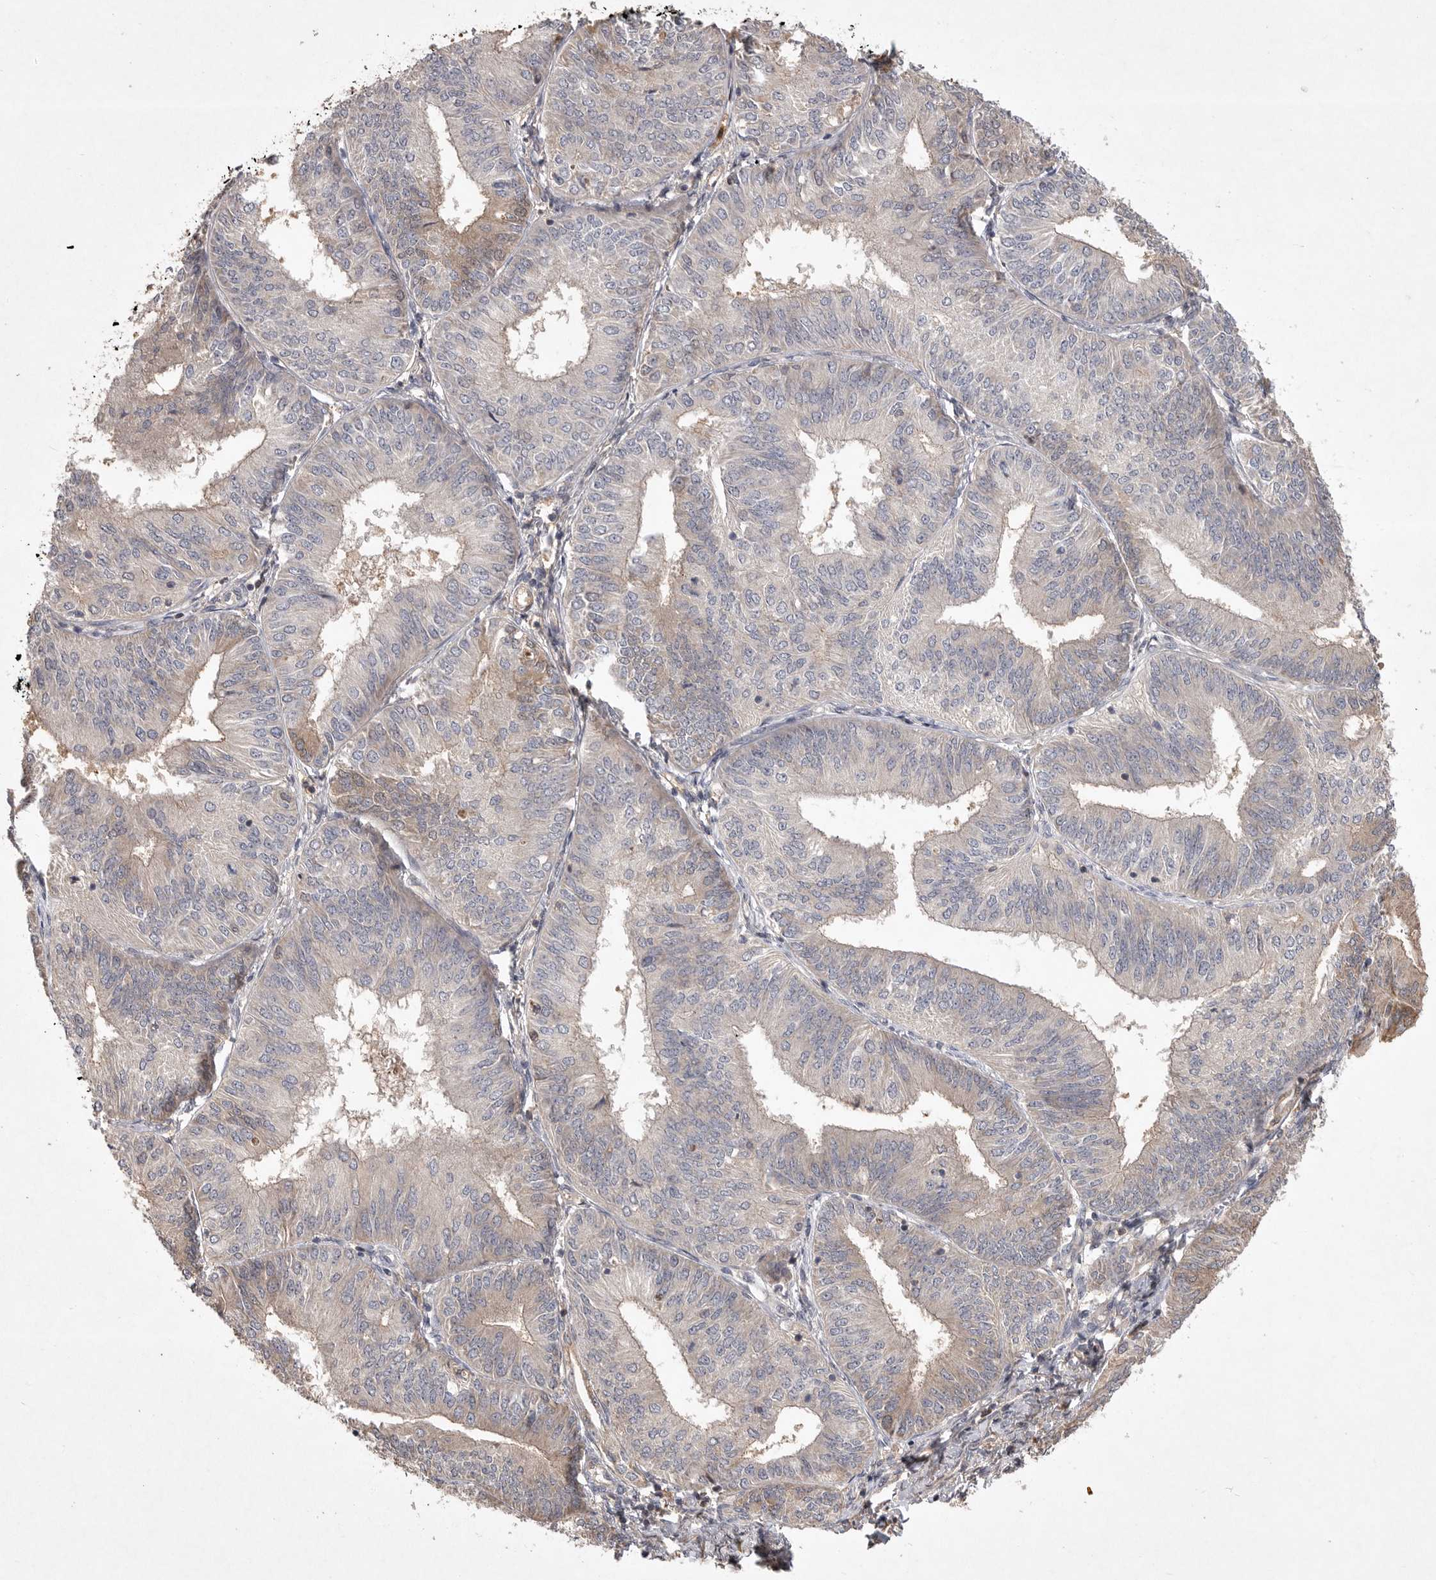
{"staining": {"intensity": "negative", "quantity": "none", "location": "none"}, "tissue": "endometrial cancer", "cell_type": "Tumor cells", "image_type": "cancer", "snomed": [{"axis": "morphology", "description": "Adenocarcinoma, NOS"}, {"axis": "topography", "description": "Endometrium"}], "caption": "DAB (3,3'-diaminobenzidine) immunohistochemical staining of endometrial cancer (adenocarcinoma) reveals no significant expression in tumor cells.", "gene": "VN1R4", "patient": {"sex": "female", "age": 58}}